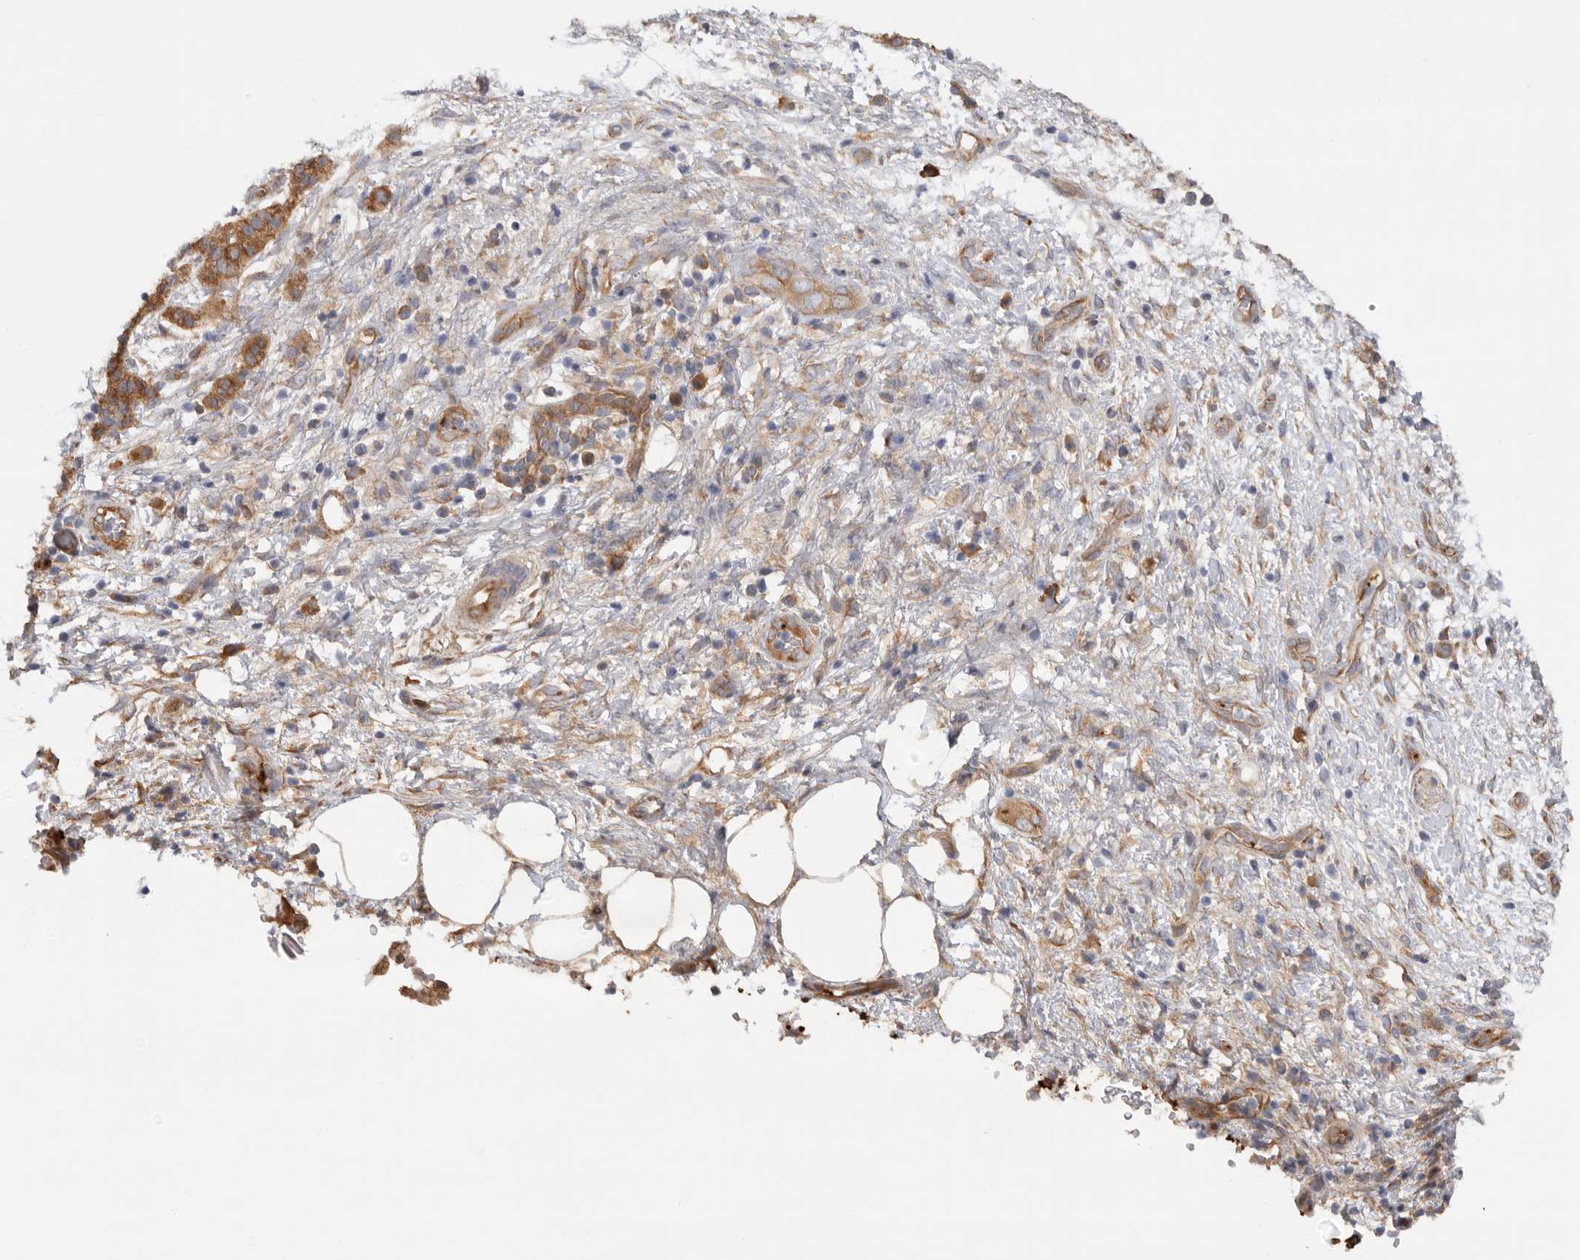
{"staining": {"intensity": "moderate", "quantity": ">75%", "location": "cytoplasmic/membranous"}, "tissue": "pancreatic cancer", "cell_type": "Tumor cells", "image_type": "cancer", "snomed": [{"axis": "morphology", "description": "Adenocarcinoma, NOS"}, {"axis": "topography", "description": "Pancreas"}], "caption": "DAB immunohistochemical staining of human pancreatic cancer exhibits moderate cytoplasmic/membranous protein expression in about >75% of tumor cells.", "gene": "CDC42BPB", "patient": {"sex": "female", "age": 78}}